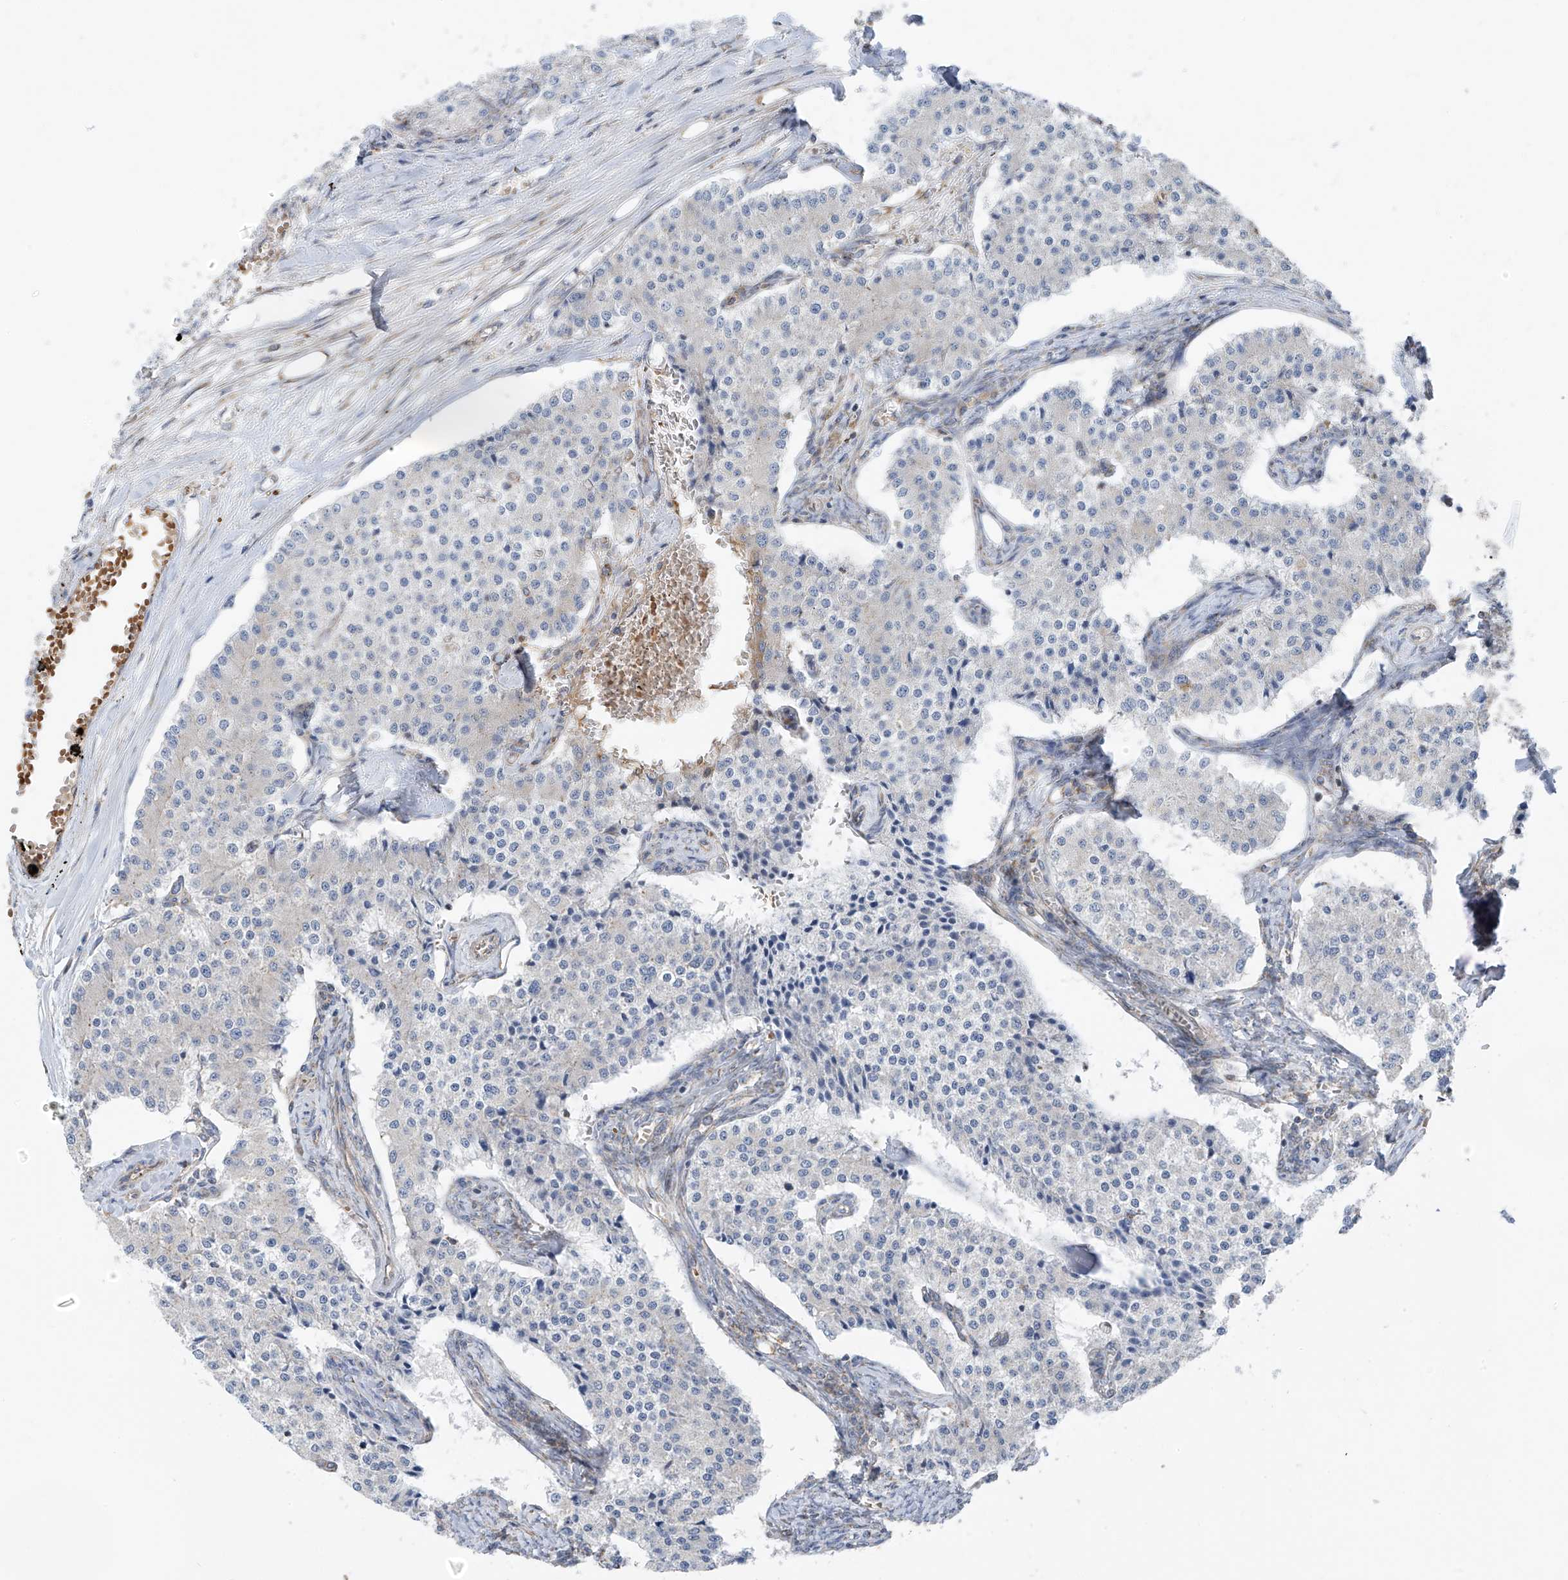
{"staining": {"intensity": "negative", "quantity": "none", "location": "none"}, "tissue": "carcinoid", "cell_type": "Tumor cells", "image_type": "cancer", "snomed": [{"axis": "morphology", "description": "Carcinoid, malignant, NOS"}, {"axis": "topography", "description": "Colon"}], "caption": "This is an immunohistochemistry (IHC) histopathology image of human carcinoid. There is no staining in tumor cells.", "gene": "EOMES", "patient": {"sex": "female", "age": 52}}